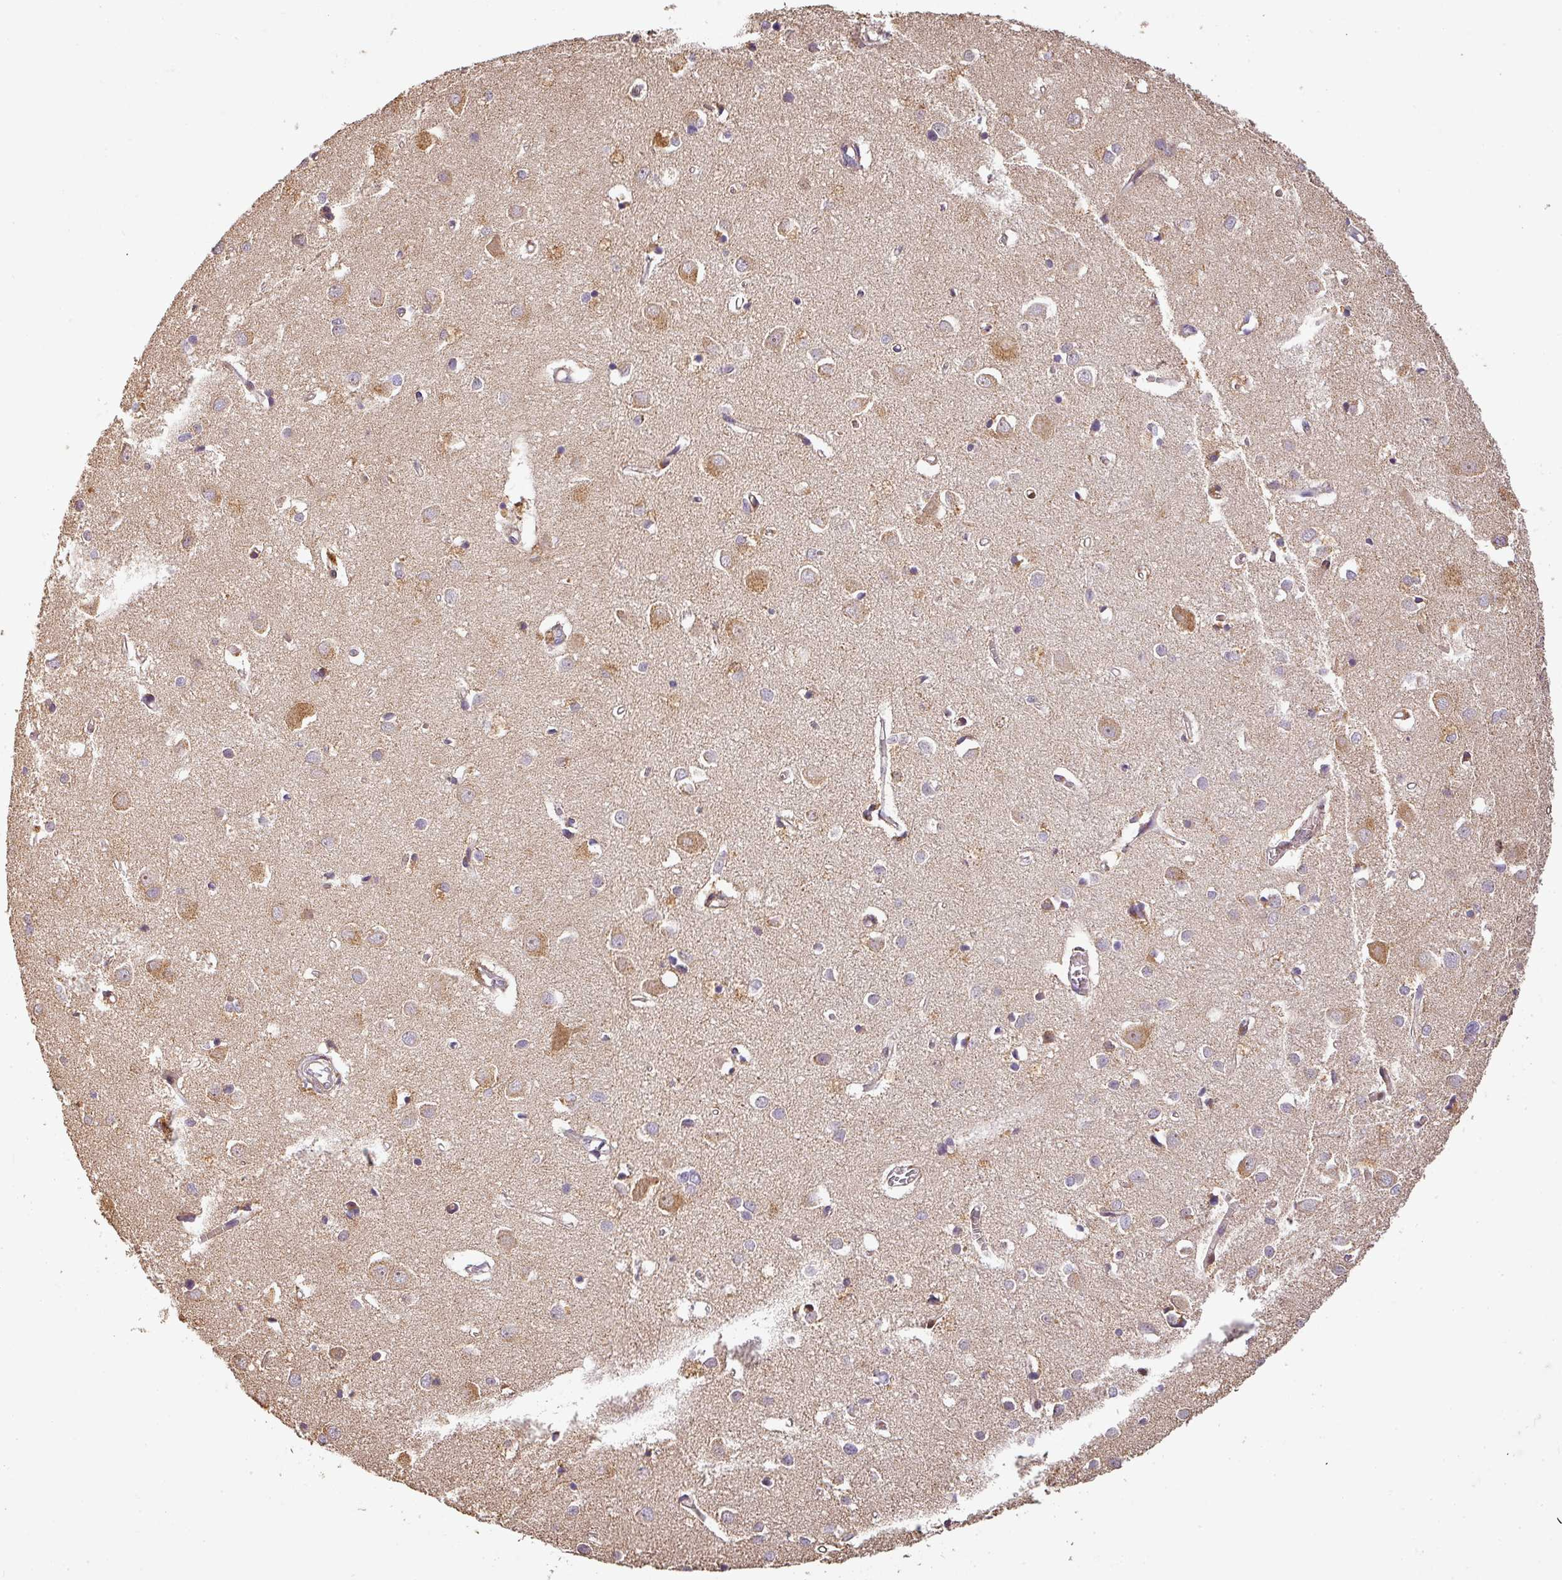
{"staining": {"intensity": "weak", "quantity": "25%-75%", "location": "cytoplasmic/membranous"}, "tissue": "cerebral cortex", "cell_type": "Endothelial cells", "image_type": "normal", "snomed": [{"axis": "morphology", "description": "Normal tissue, NOS"}, {"axis": "topography", "description": "Cerebral cortex"}], "caption": "Brown immunohistochemical staining in unremarkable human cerebral cortex displays weak cytoplasmic/membranous expression in approximately 25%-75% of endothelial cells.", "gene": "BPIFB3", "patient": {"sex": "female", "age": 64}}